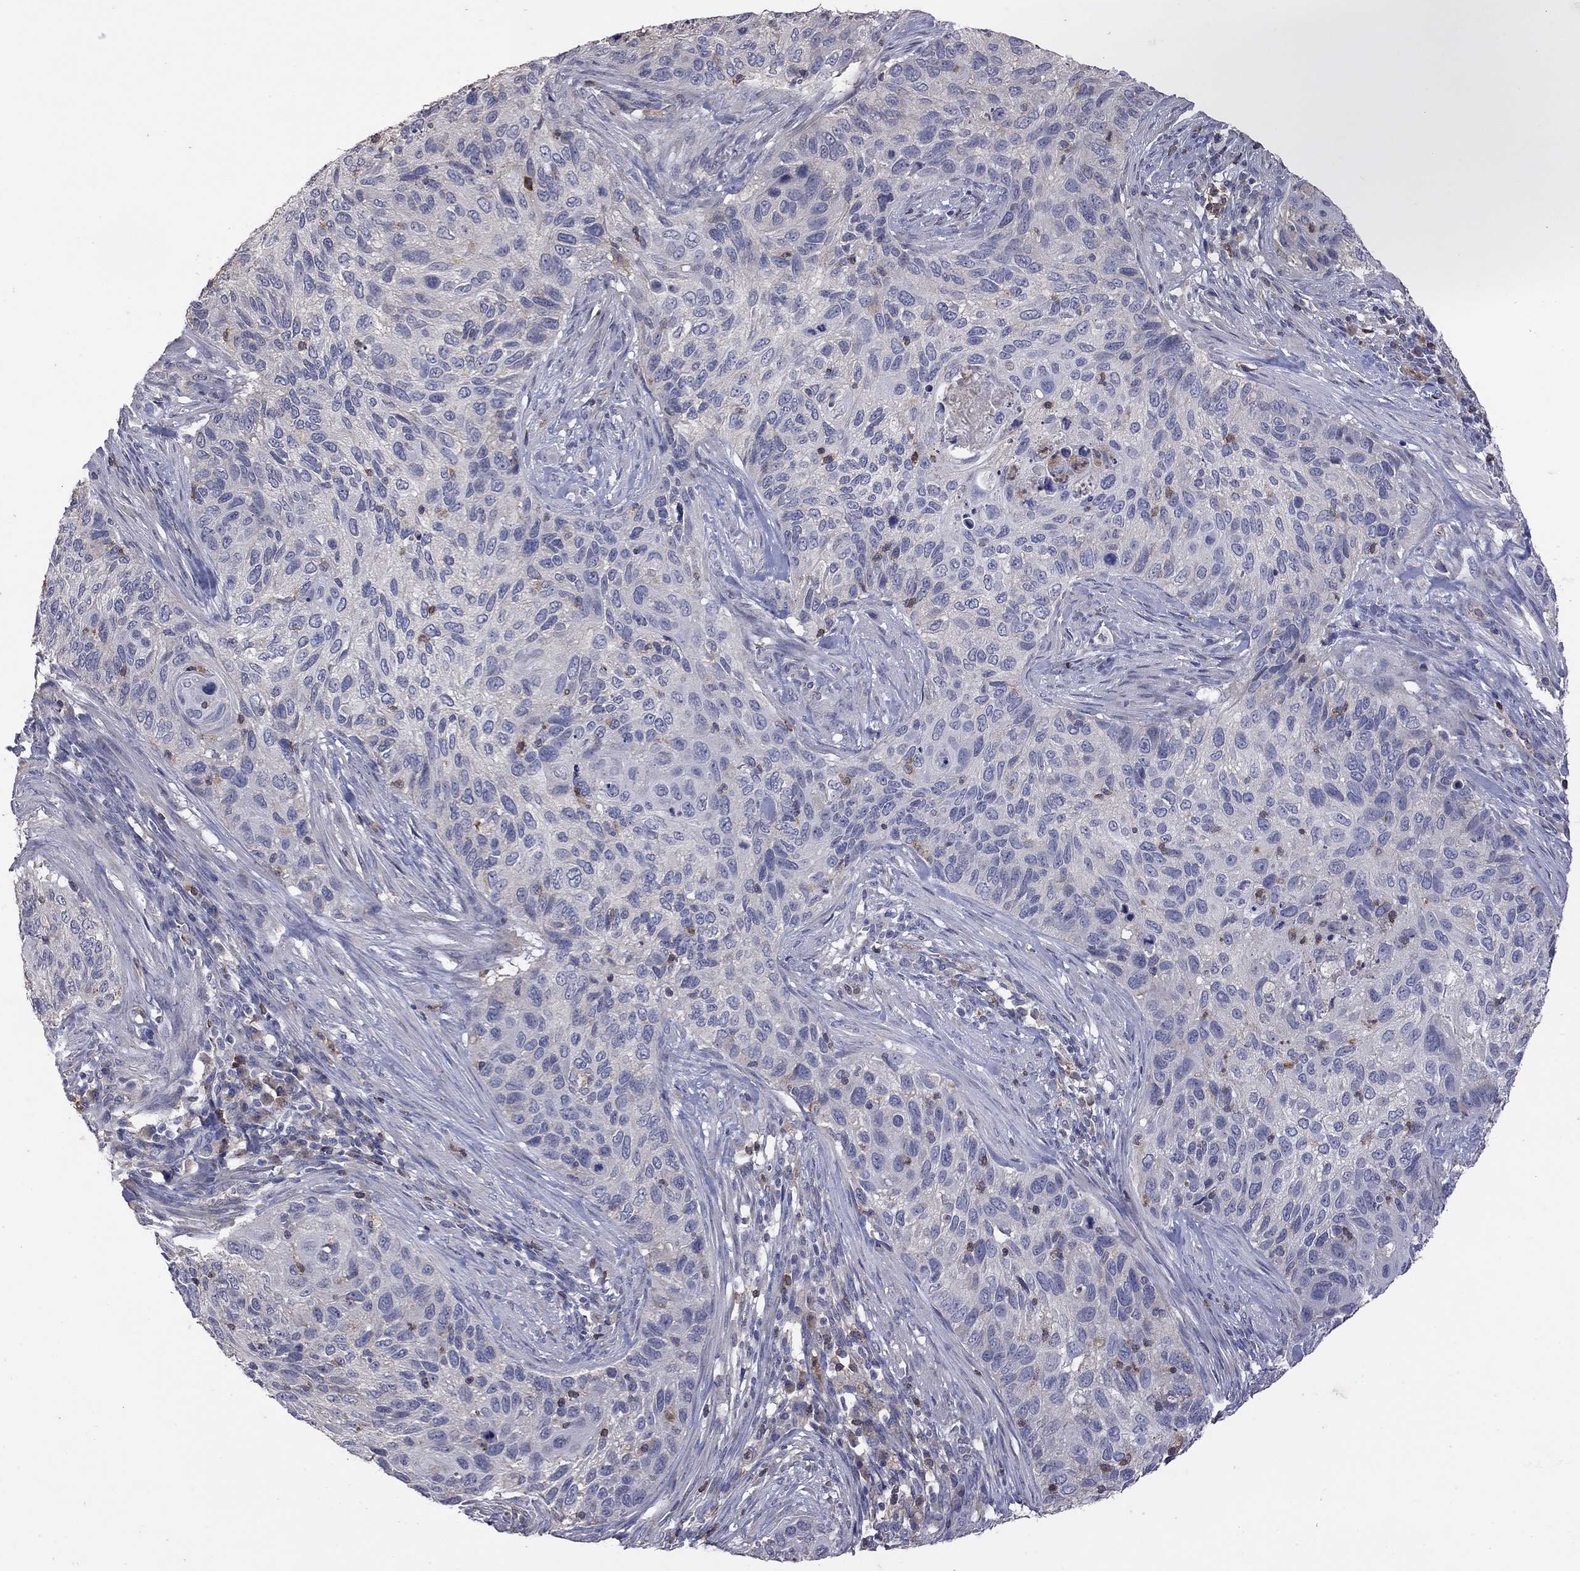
{"staining": {"intensity": "negative", "quantity": "none", "location": "none"}, "tissue": "cervical cancer", "cell_type": "Tumor cells", "image_type": "cancer", "snomed": [{"axis": "morphology", "description": "Squamous cell carcinoma, NOS"}, {"axis": "topography", "description": "Cervix"}], "caption": "The immunohistochemistry histopathology image has no significant expression in tumor cells of cervical cancer (squamous cell carcinoma) tissue. (Brightfield microscopy of DAB IHC at high magnification).", "gene": "IPCEF1", "patient": {"sex": "female", "age": 70}}